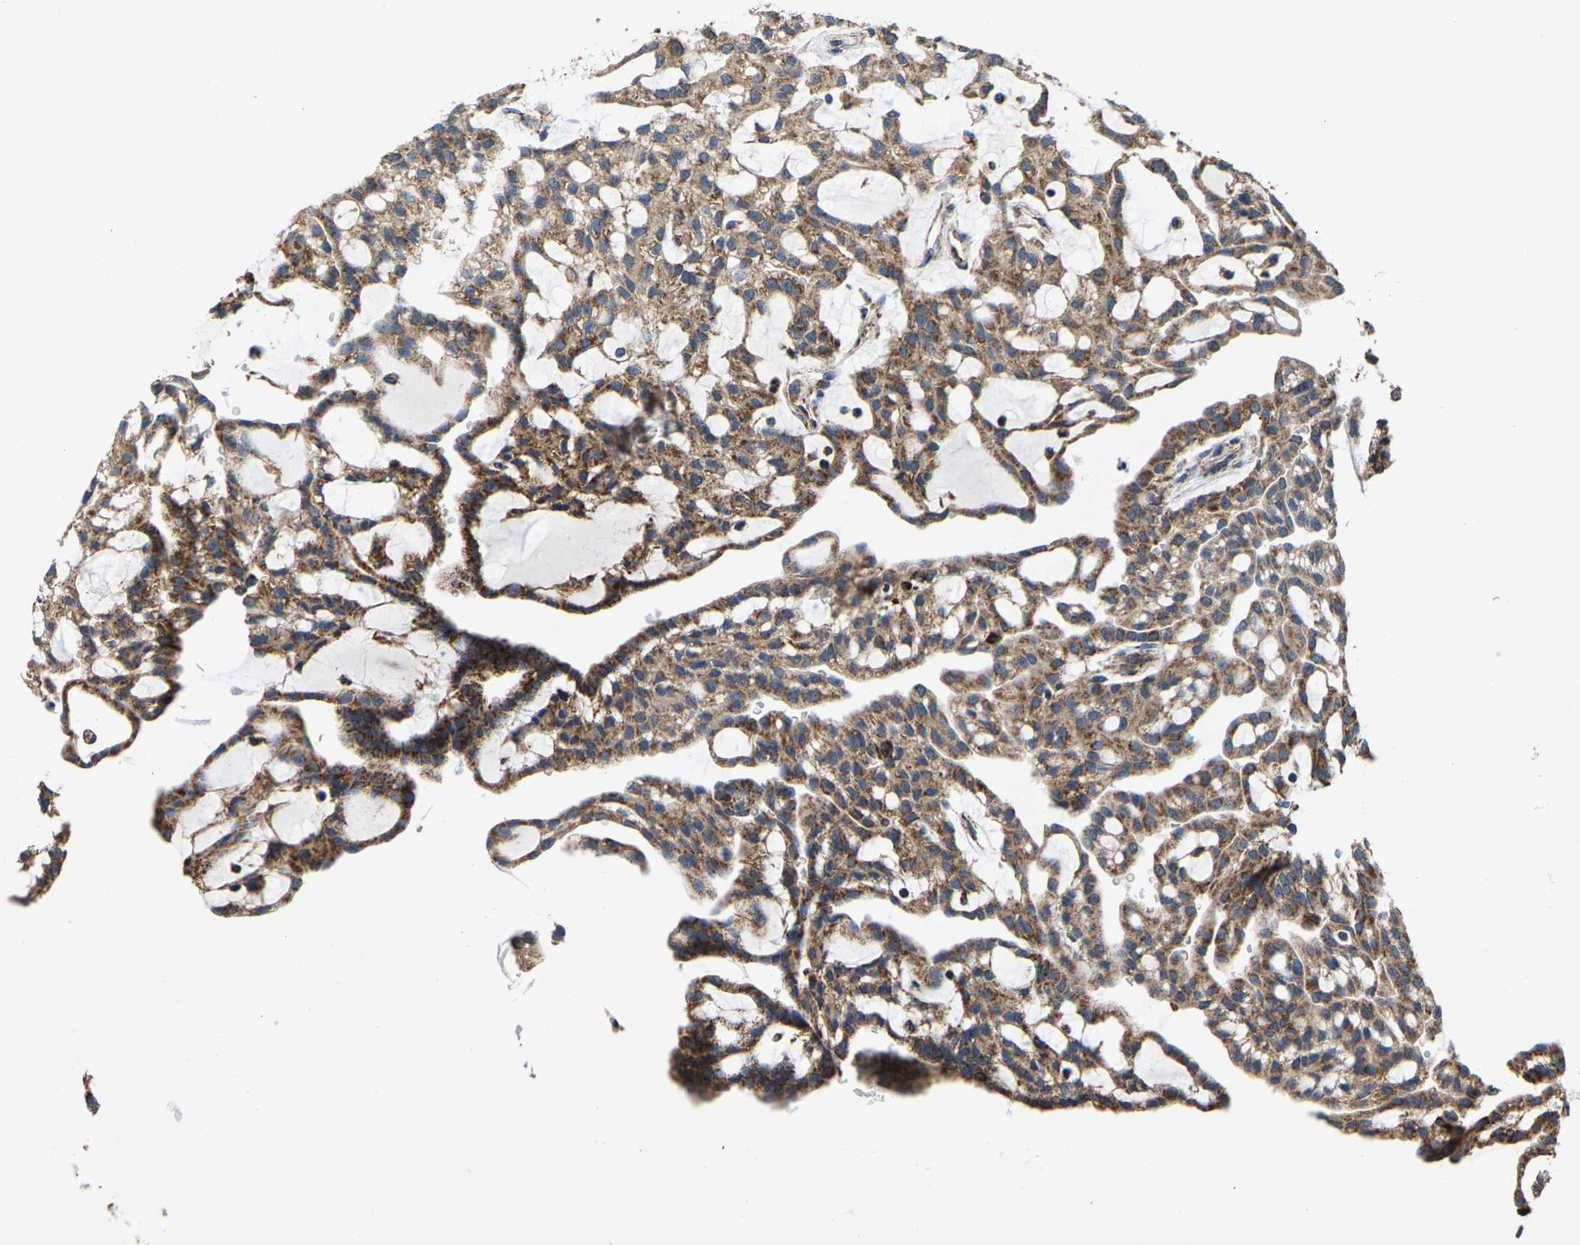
{"staining": {"intensity": "moderate", "quantity": ">75%", "location": "cytoplasmic/membranous"}, "tissue": "renal cancer", "cell_type": "Tumor cells", "image_type": "cancer", "snomed": [{"axis": "morphology", "description": "Adenocarcinoma, NOS"}, {"axis": "topography", "description": "Kidney"}], "caption": "IHC micrograph of neoplastic tissue: adenocarcinoma (renal) stained using IHC exhibits medium levels of moderate protein expression localized specifically in the cytoplasmic/membranous of tumor cells, appearing as a cytoplasmic/membranous brown color.", "gene": "SHMT2", "patient": {"sex": "male", "age": 63}}